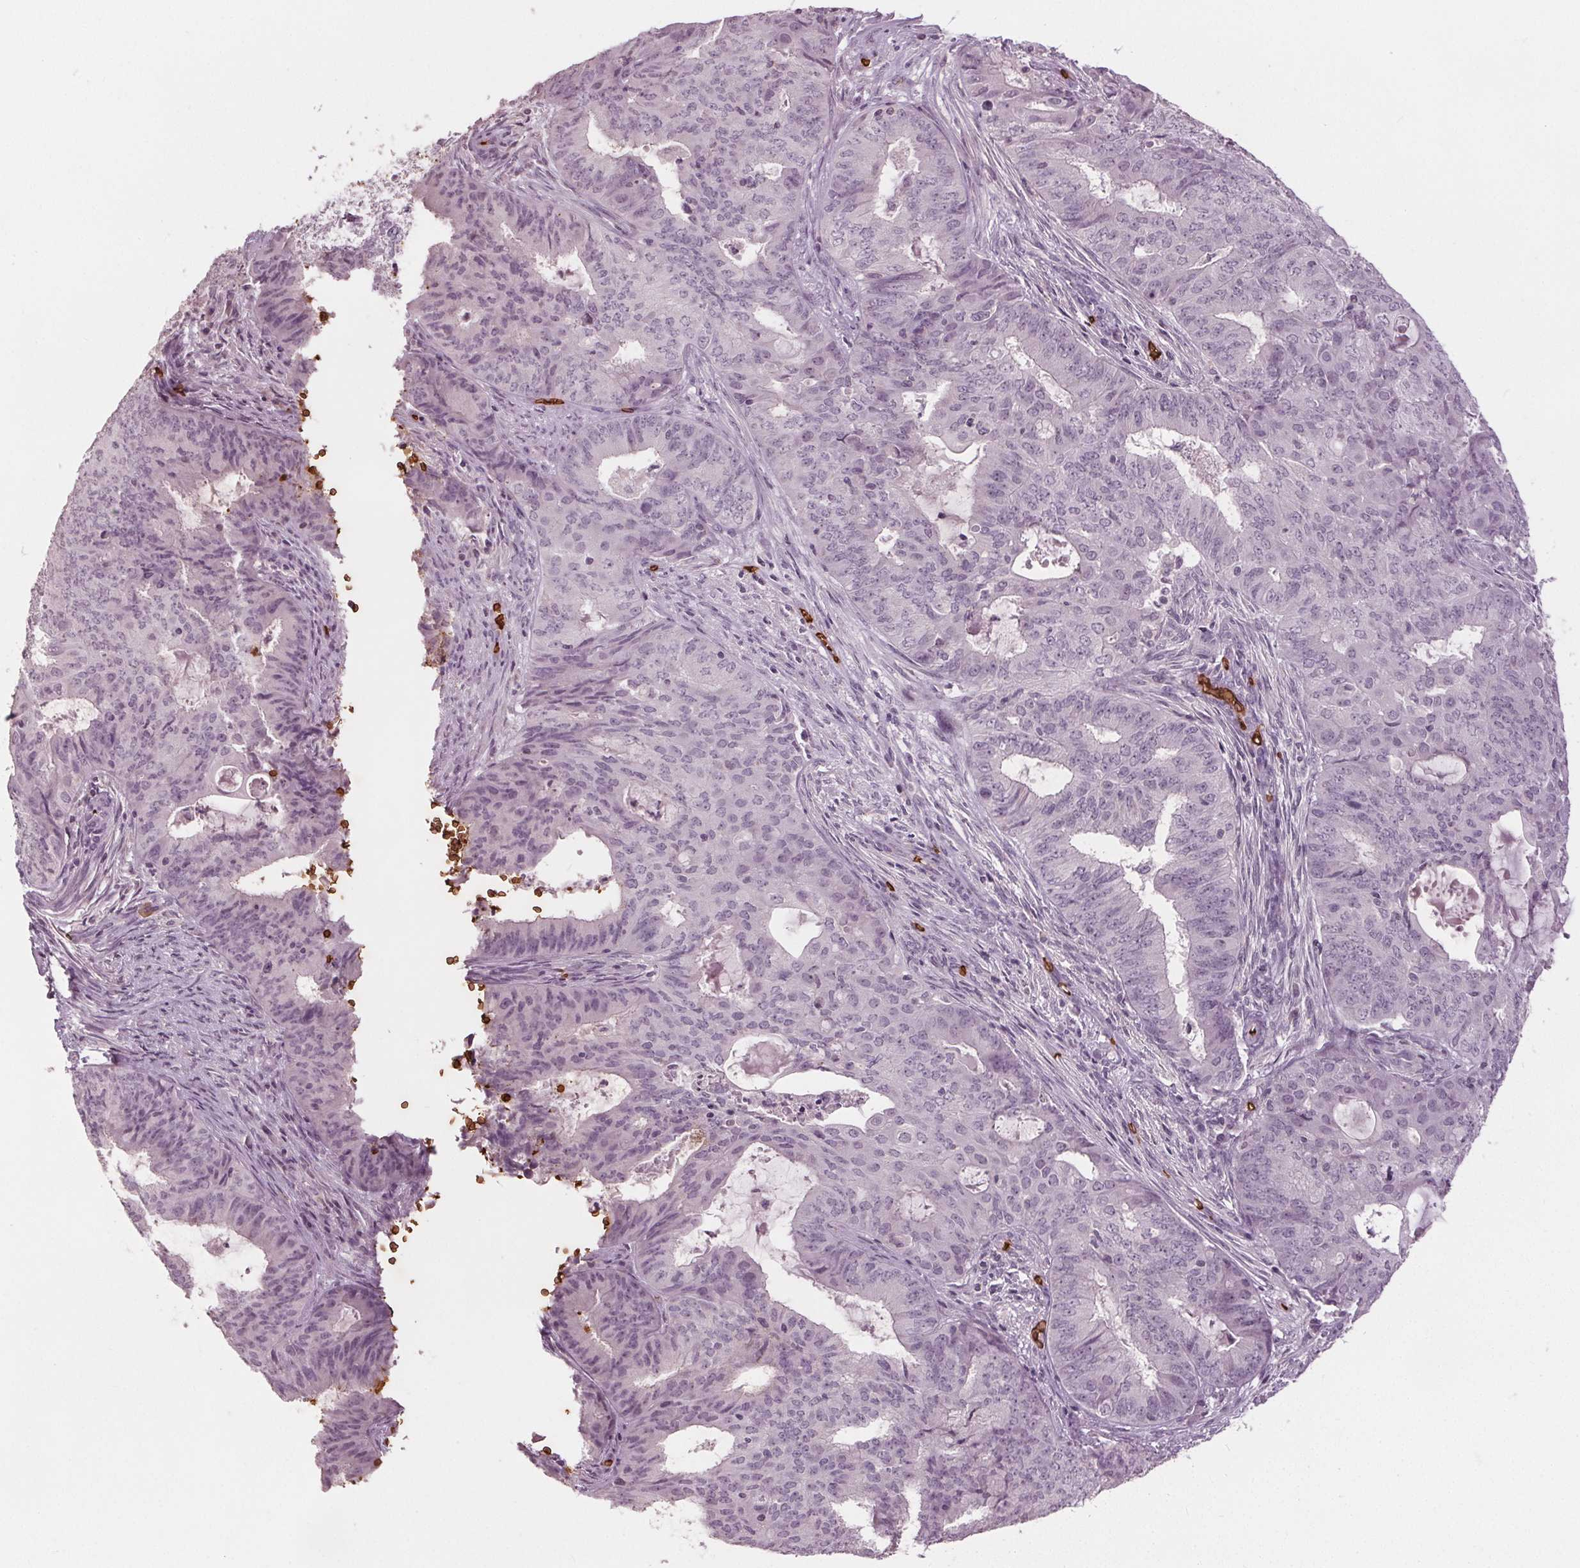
{"staining": {"intensity": "negative", "quantity": "none", "location": "none"}, "tissue": "endometrial cancer", "cell_type": "Tumor cells", "image_type": "cancer", "snomed": [{"axis": "morphology", "description": "Adenocarcinoma, NOS"}, {"axis": "topography", "description": "Endometrium"}], "caption": "Tumor cells show no significant staining in endometrial adenocarcinoma. Brightfield microscopy of immunohistochemistry (IHC) stained with DAB (brown) and hematoxylin (blue), captured at high magnification.", "gene": "SLC4A1", "patient": {"sex": "female", "age": 62}}